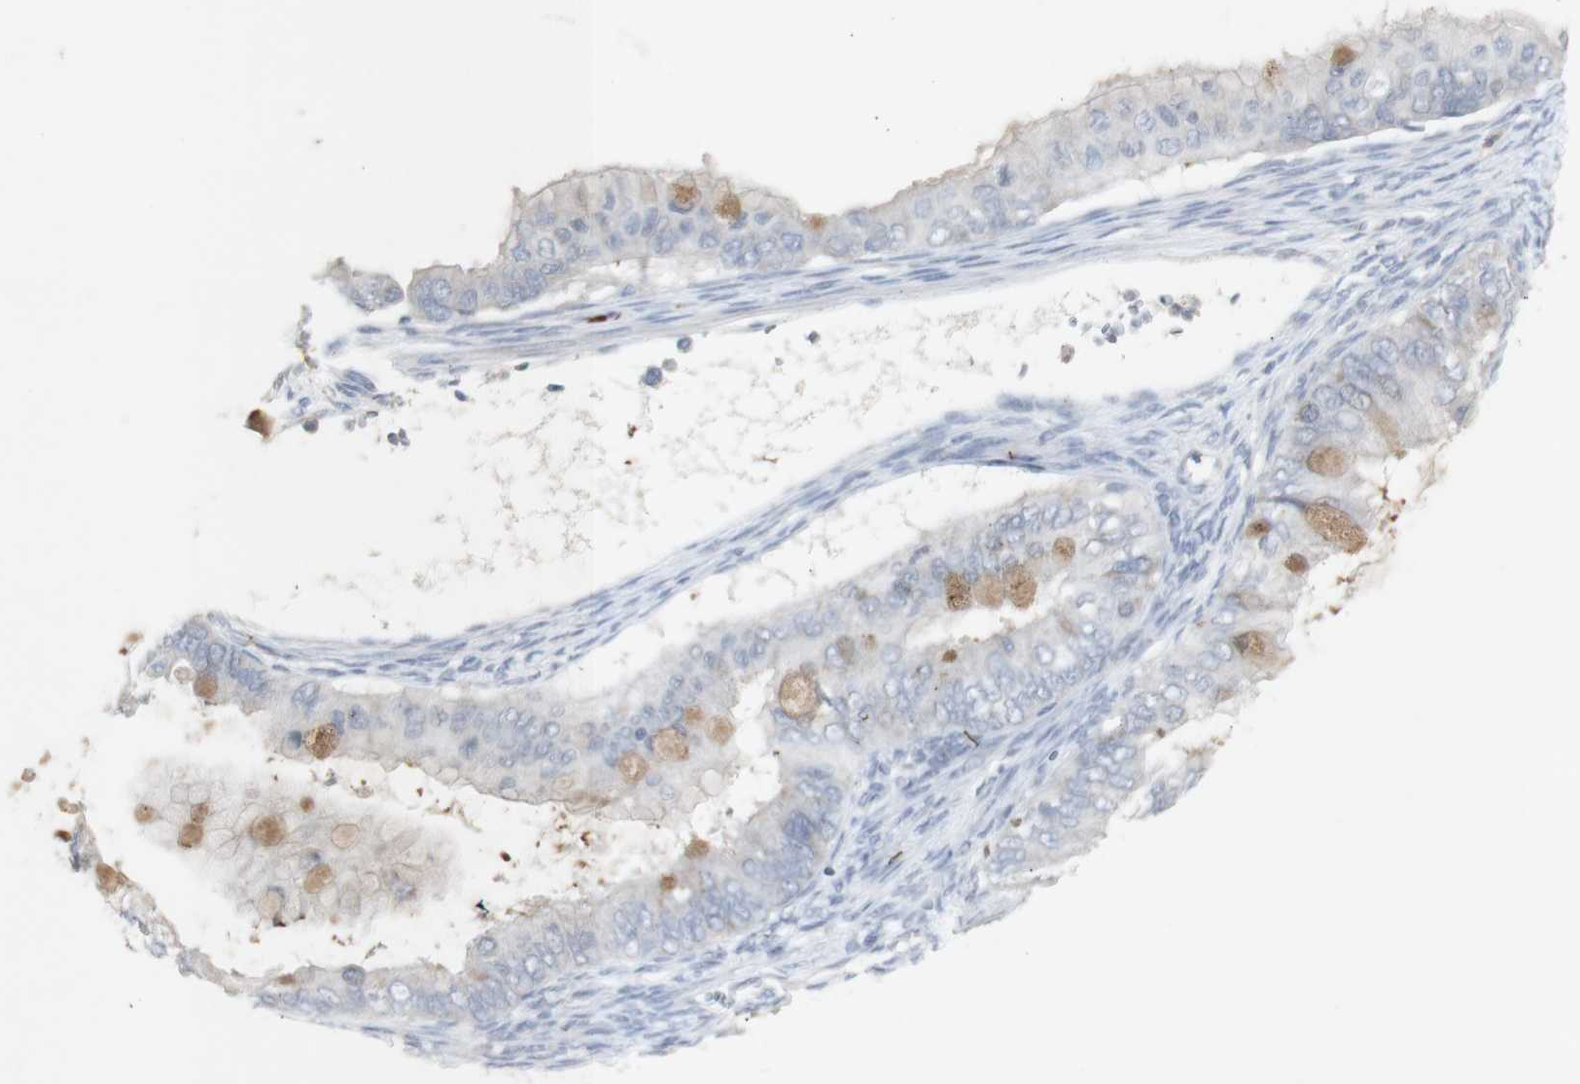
{"staining": {"intensity": "weak", "quantity": ">75%", "location": "cytoplasmic/membranous"}, "tissue": "ovarian cancer", "cell_type": "Tumor cells", "image_type": "cancer", "snomed": [{"axis": "morphology", "description": "Cystadenocarcinoma, mucinous, NOS"}, {"axis": "topography", "description": "Ovary"}], "caption": "Immunohistochemical staining of human mucinous cystadenocarcinoma (ovarian) demonstrates weak cytoplasmic/membranous protein staining in approximately >75% of tumor cells. Nuclei are stained in blue.", "gene": "INS", "patient": {"sex": "female", "age": 80}}